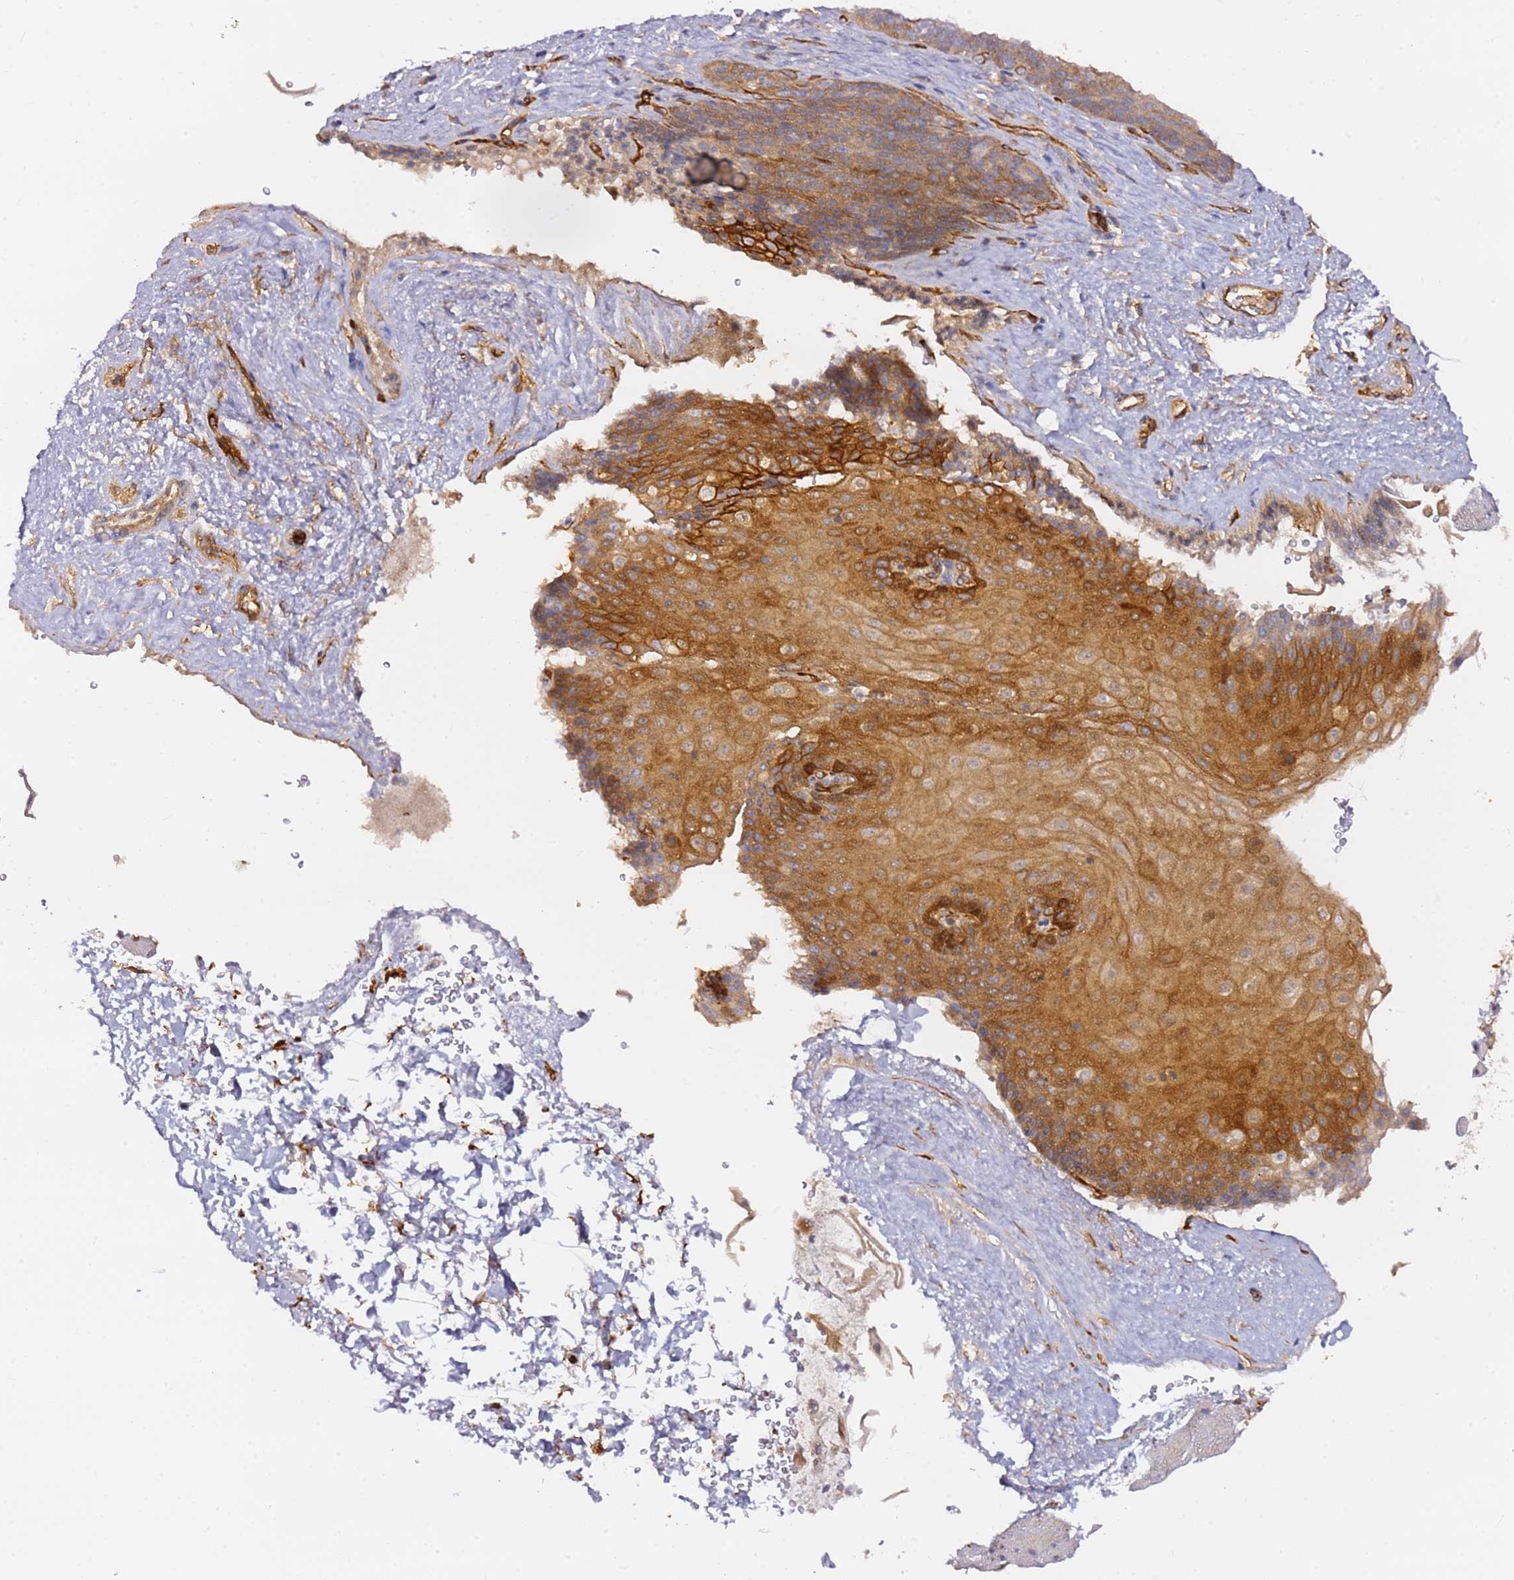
{"staining": {"intensity": "moderate", "quantity": ">75%", "location": "cytoplasmic/membranous"}, "tissue": "esophagus", "cell_type": "Squamous epithelial cells", "image_type": "normal", "snomed": [{"axis": "morphology", "description": "Normal tissue, NOS"}, {"axis": "topography", "description": "Esophagus"}], "caption": "Protein staining of benign esophagus reveals moderate cytoplasmic/membranous expression in about >75% of squamous epithelial cells.", "gene": "KIF7", "patient": {"sex": "female", "age": 66}}